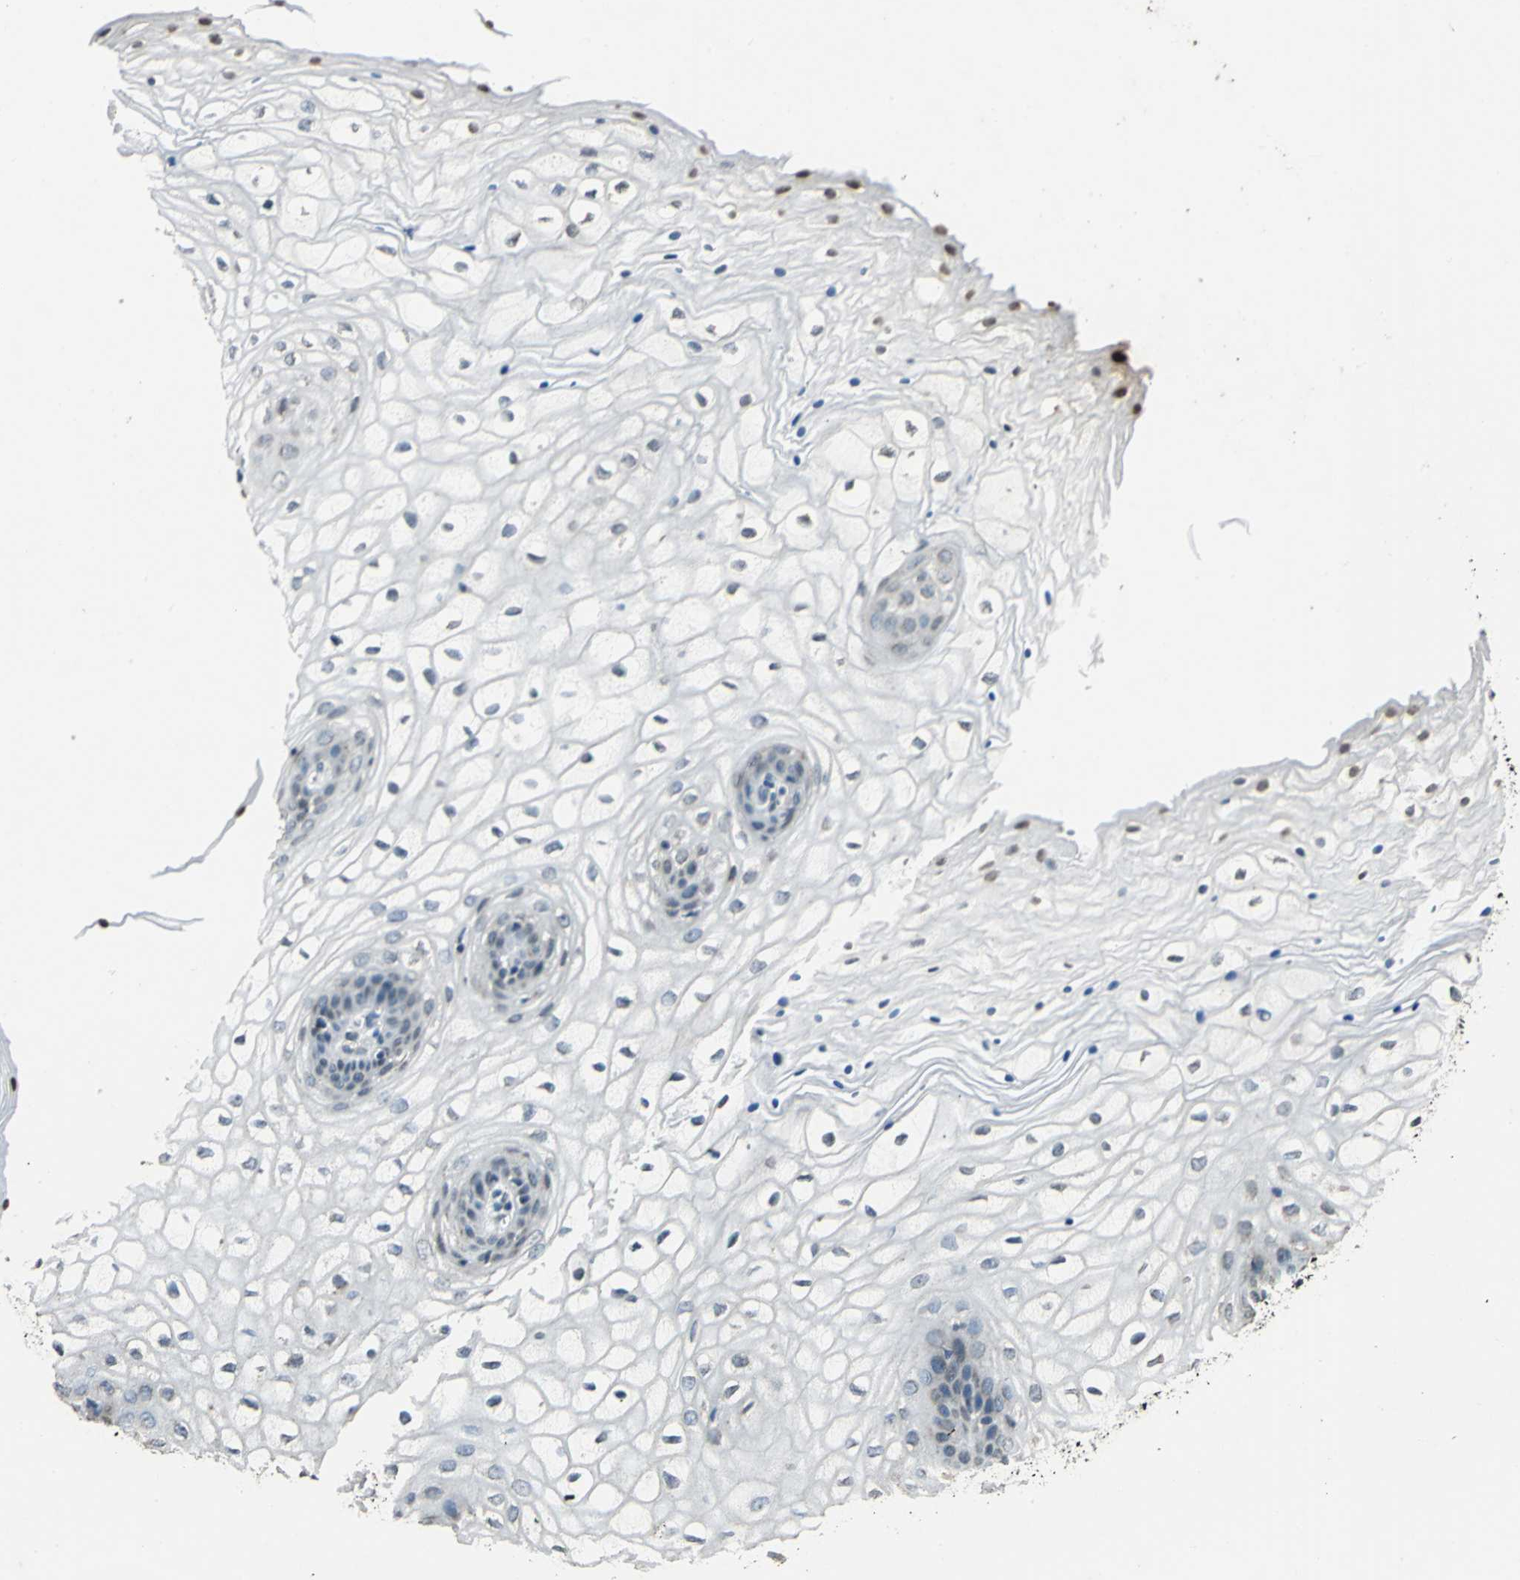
{"staining": {"intensity": "moderate", "quantity": "<25%", "location": "cytoplasmic/membranous"}, "tissue": "vagina", "cell_type": "Squamous epithelial cells", "image_type": "normal", "snomed": [{"axis": "morphology", "description": "Normal tissue, NOS"}, {"axis": "topography", "description": "Vagina"}], "caption": "The photomicrograph reveals staining of normal vagina, revealing moderate cytoplasmic/membranous protein staining (brown color) within squamous epithelial cells. Immunohistochemistry stains the protein of interest in brown and the nuclei are stained blue.", "gene": "TMEM115", "patient": {"sex": "female", "age": 34}}